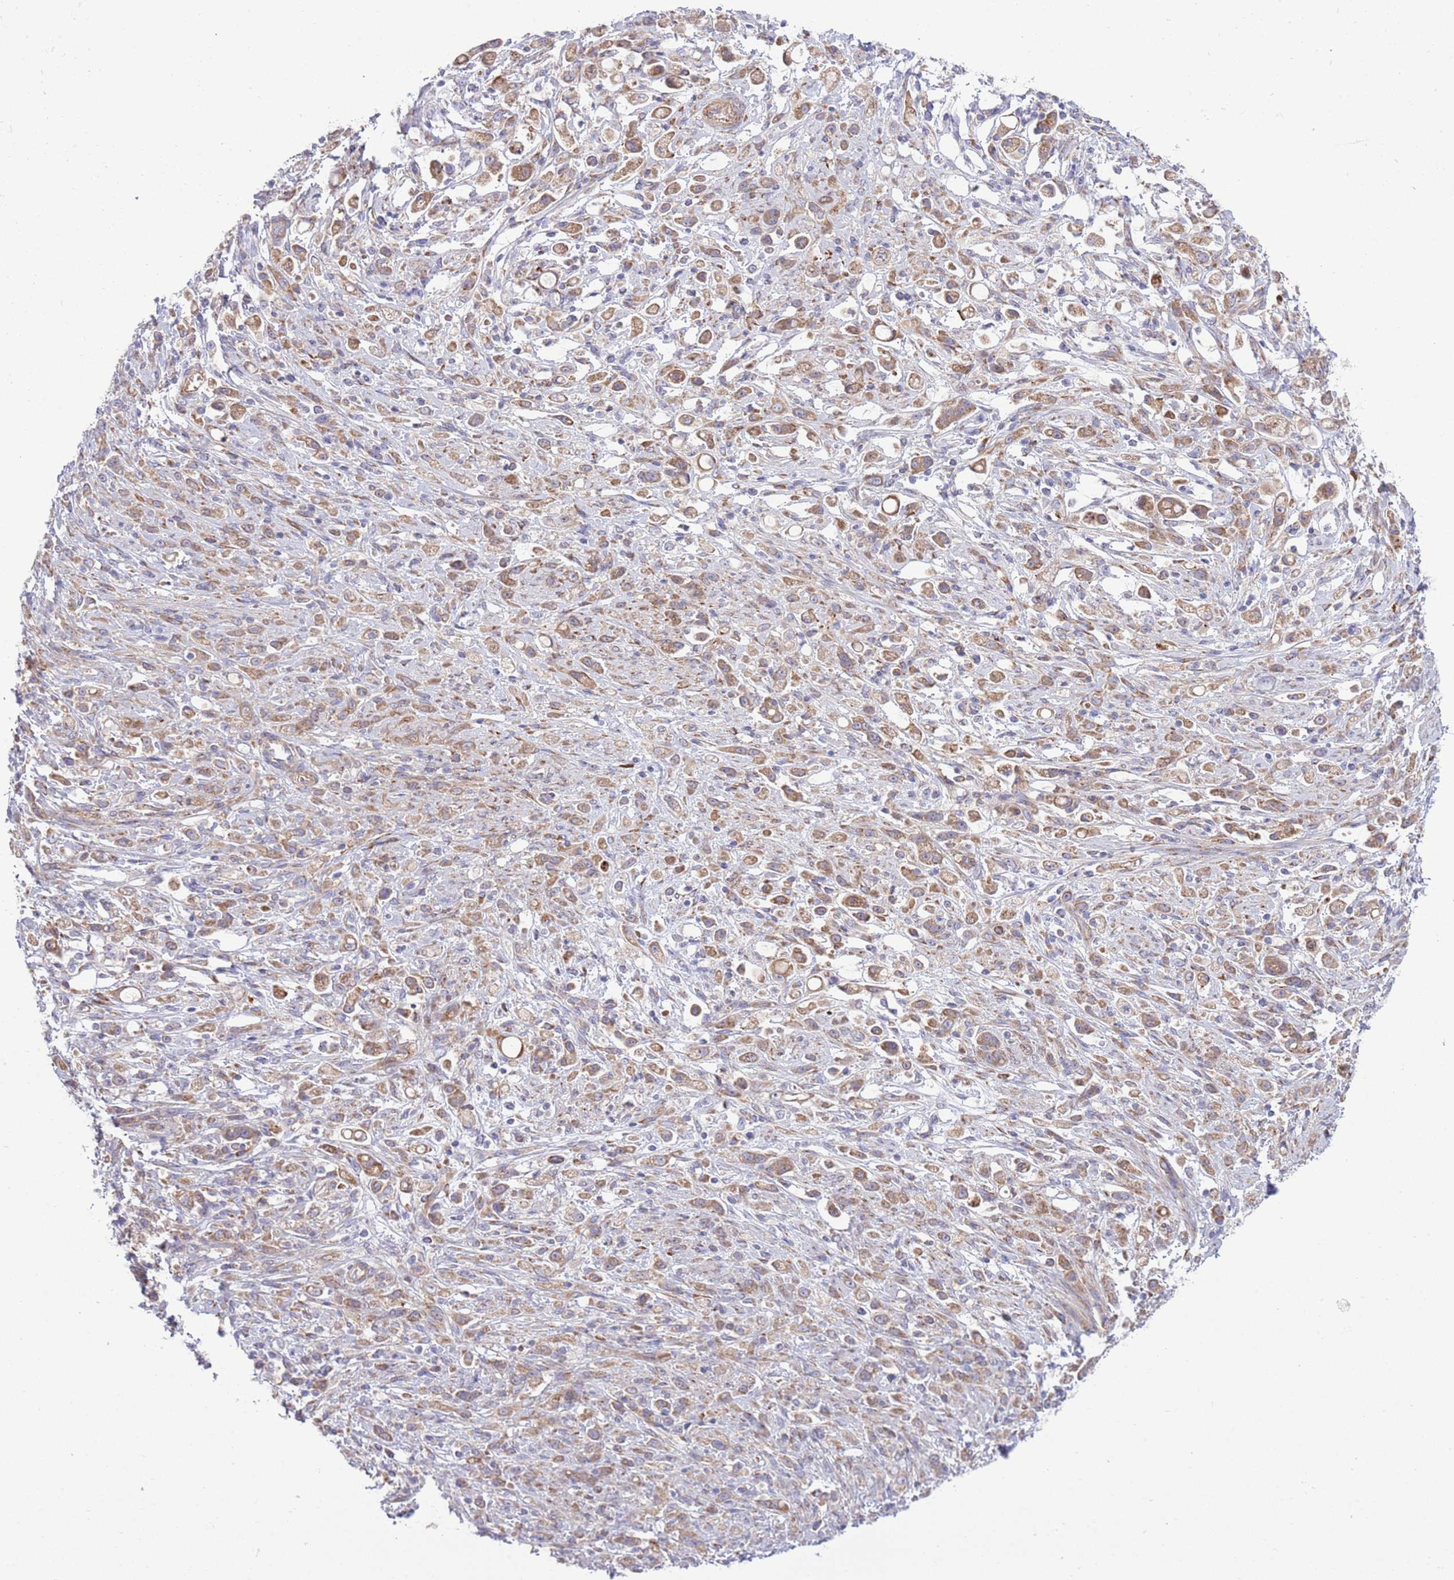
{"staining": {"intensity": "moderate", "quantity": ">75%", "location": "cytoplasmic/membranous"}, "tissue": "stomach cancer", "cell_type": "Tumor cells", "image_type": "cancer", "snomed": [{"axis": "morphology", "description": "Adenocarcinoma, NOS"}, {"axis": "topography", "description": "Stomach"}], "caption": "This is an image of IHC staining of stomach adenocarcinoma, which shows moderate staining in the cytoplasmic/membranous of tumor cells.", "gene": "TOMM5", "patient": {"sex": "female", "age": 60}}